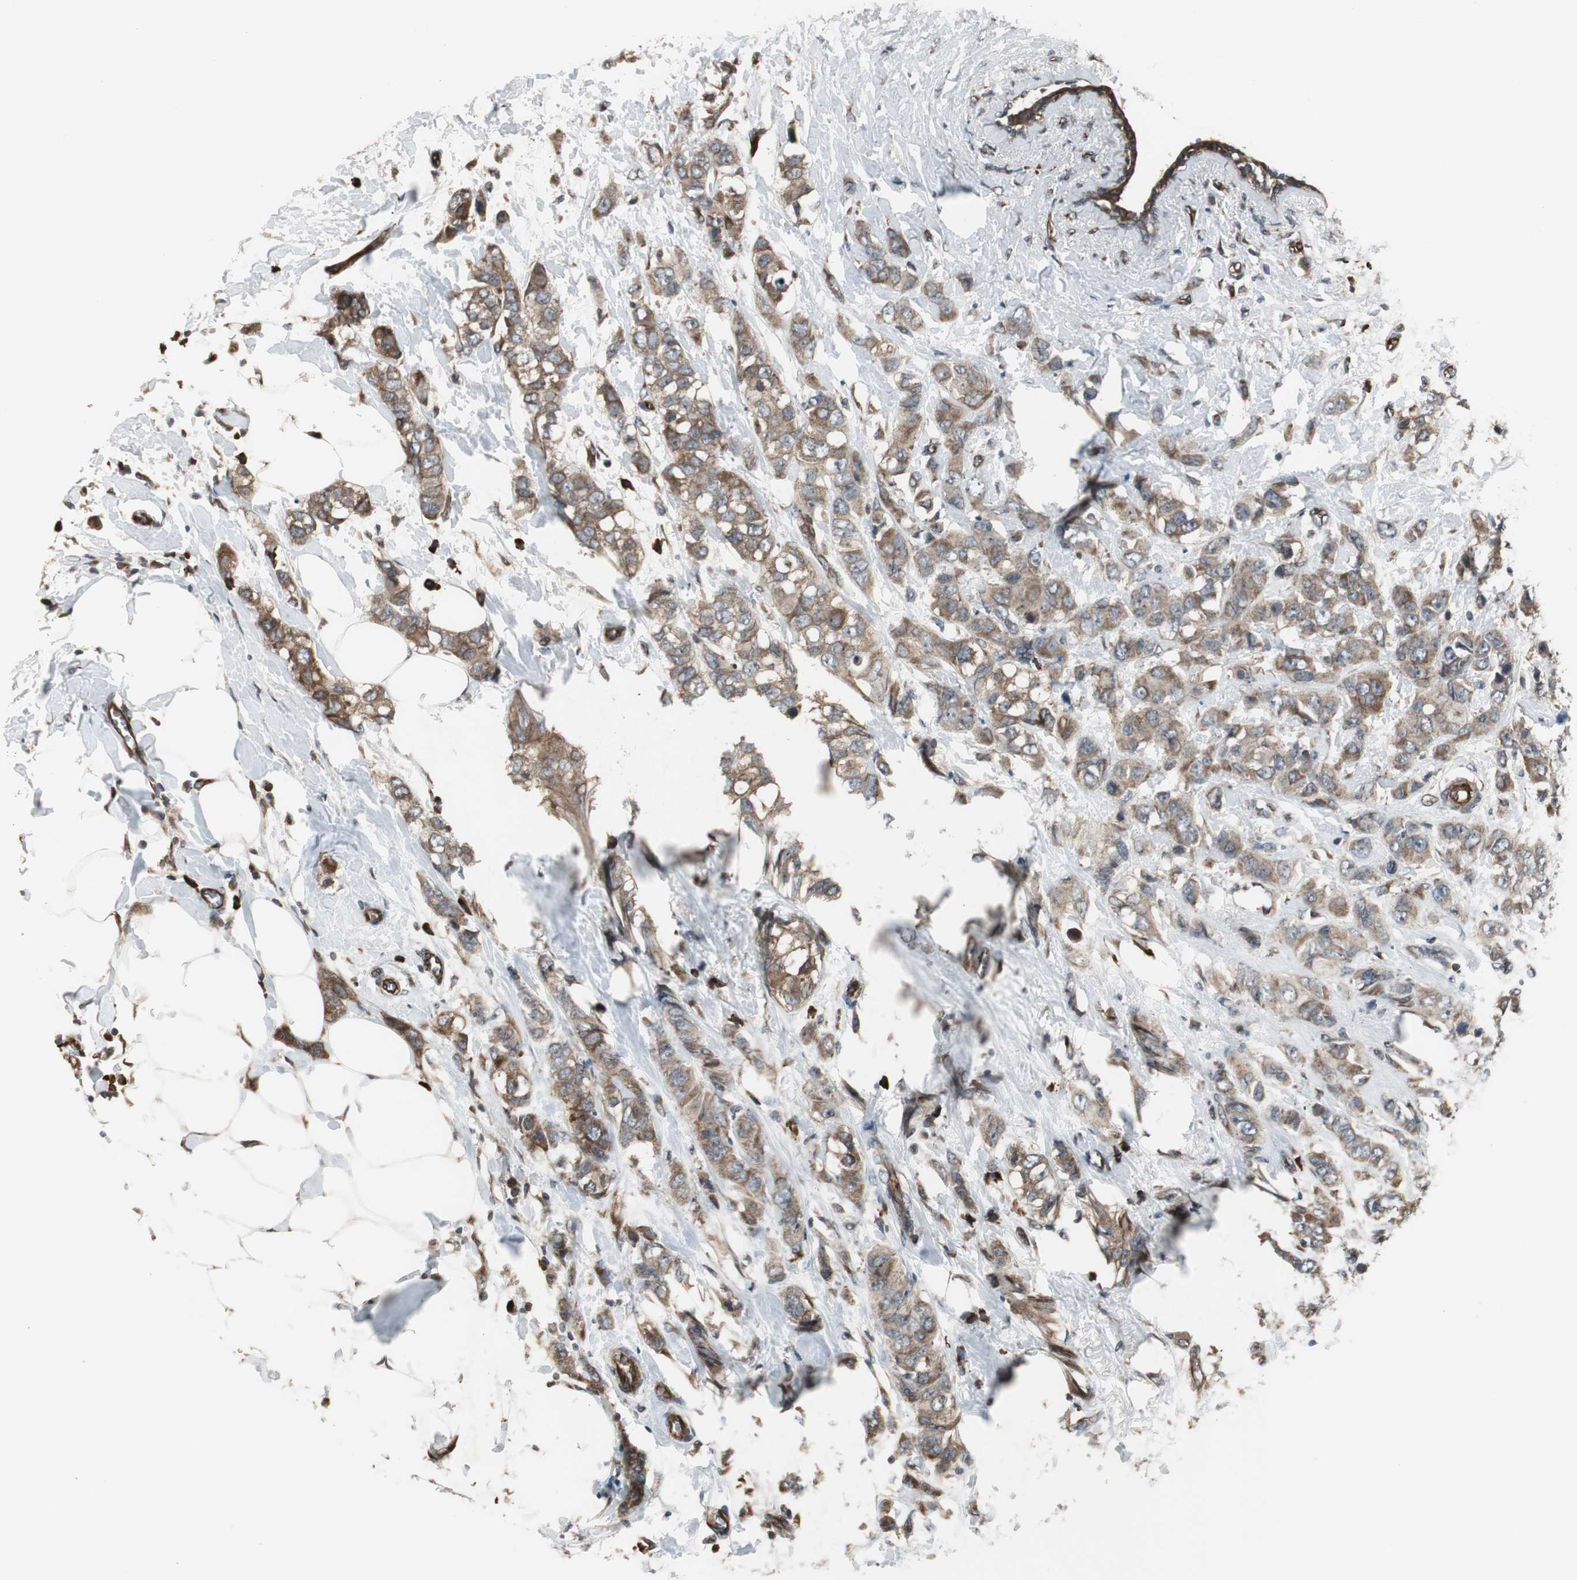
{"staining": {"intensity": "moderate", "quantity": ">75%", "location": "cytoplasmic/membranous"}, "tissue": "breast cancer", "cell_type": "Tumor cells", "image_type": "cancer", "snomed": [{"axis": "morphology", "description": "Normal tissue, NOS"}, {"axis": "morphology", "description": "Duct carcinoma"}, {"axis": "topography", "description": "Breast"}], "caption": "A brown stain shows moderate cytoplasmic/membranous expression of a protein in breast cancer (invasive ductal carcinoma) tumor cells.", "gene": "CHP1", "patient": {"sex": "female", "age": 50}}